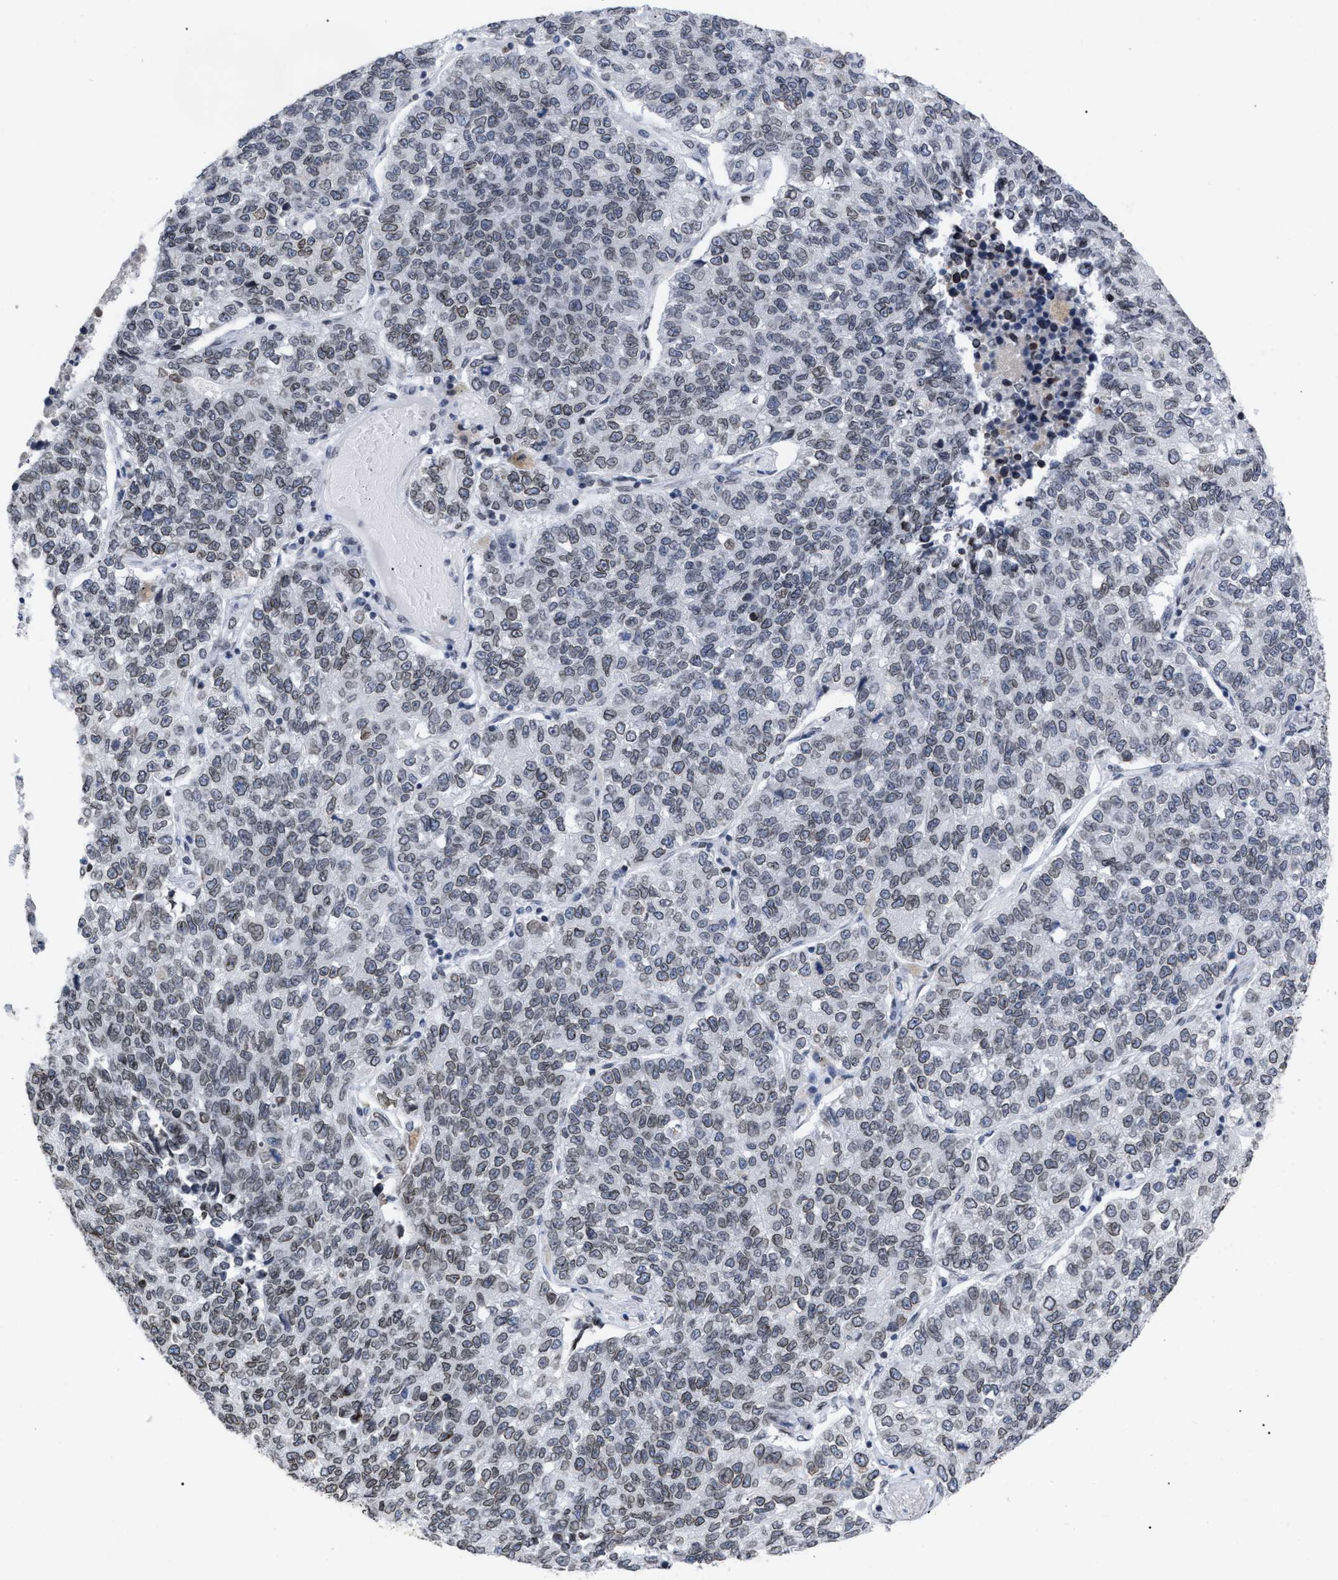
{"staining": {"intensity": "moderate", "quantity": ">75%", "location": "cytoplasmic/membranous,nuclear"}, "tissue": "lung cancer", "cell_type": "Tumor cells", "image_type": "cancer", "snomed": [{"axis": "morphology", "description": "Adenocarcinoma, NOS"}, {"axis": "topography", "description": "Lung"}], "caption": "Protein staining exhibits moderate cytoplasmic/membranous and nuclear expression in approximately >75% of tumor cells in adenocarcinoma (lung).", "gene": "TPR", "patient": {"sex": "male", "age": 49}}